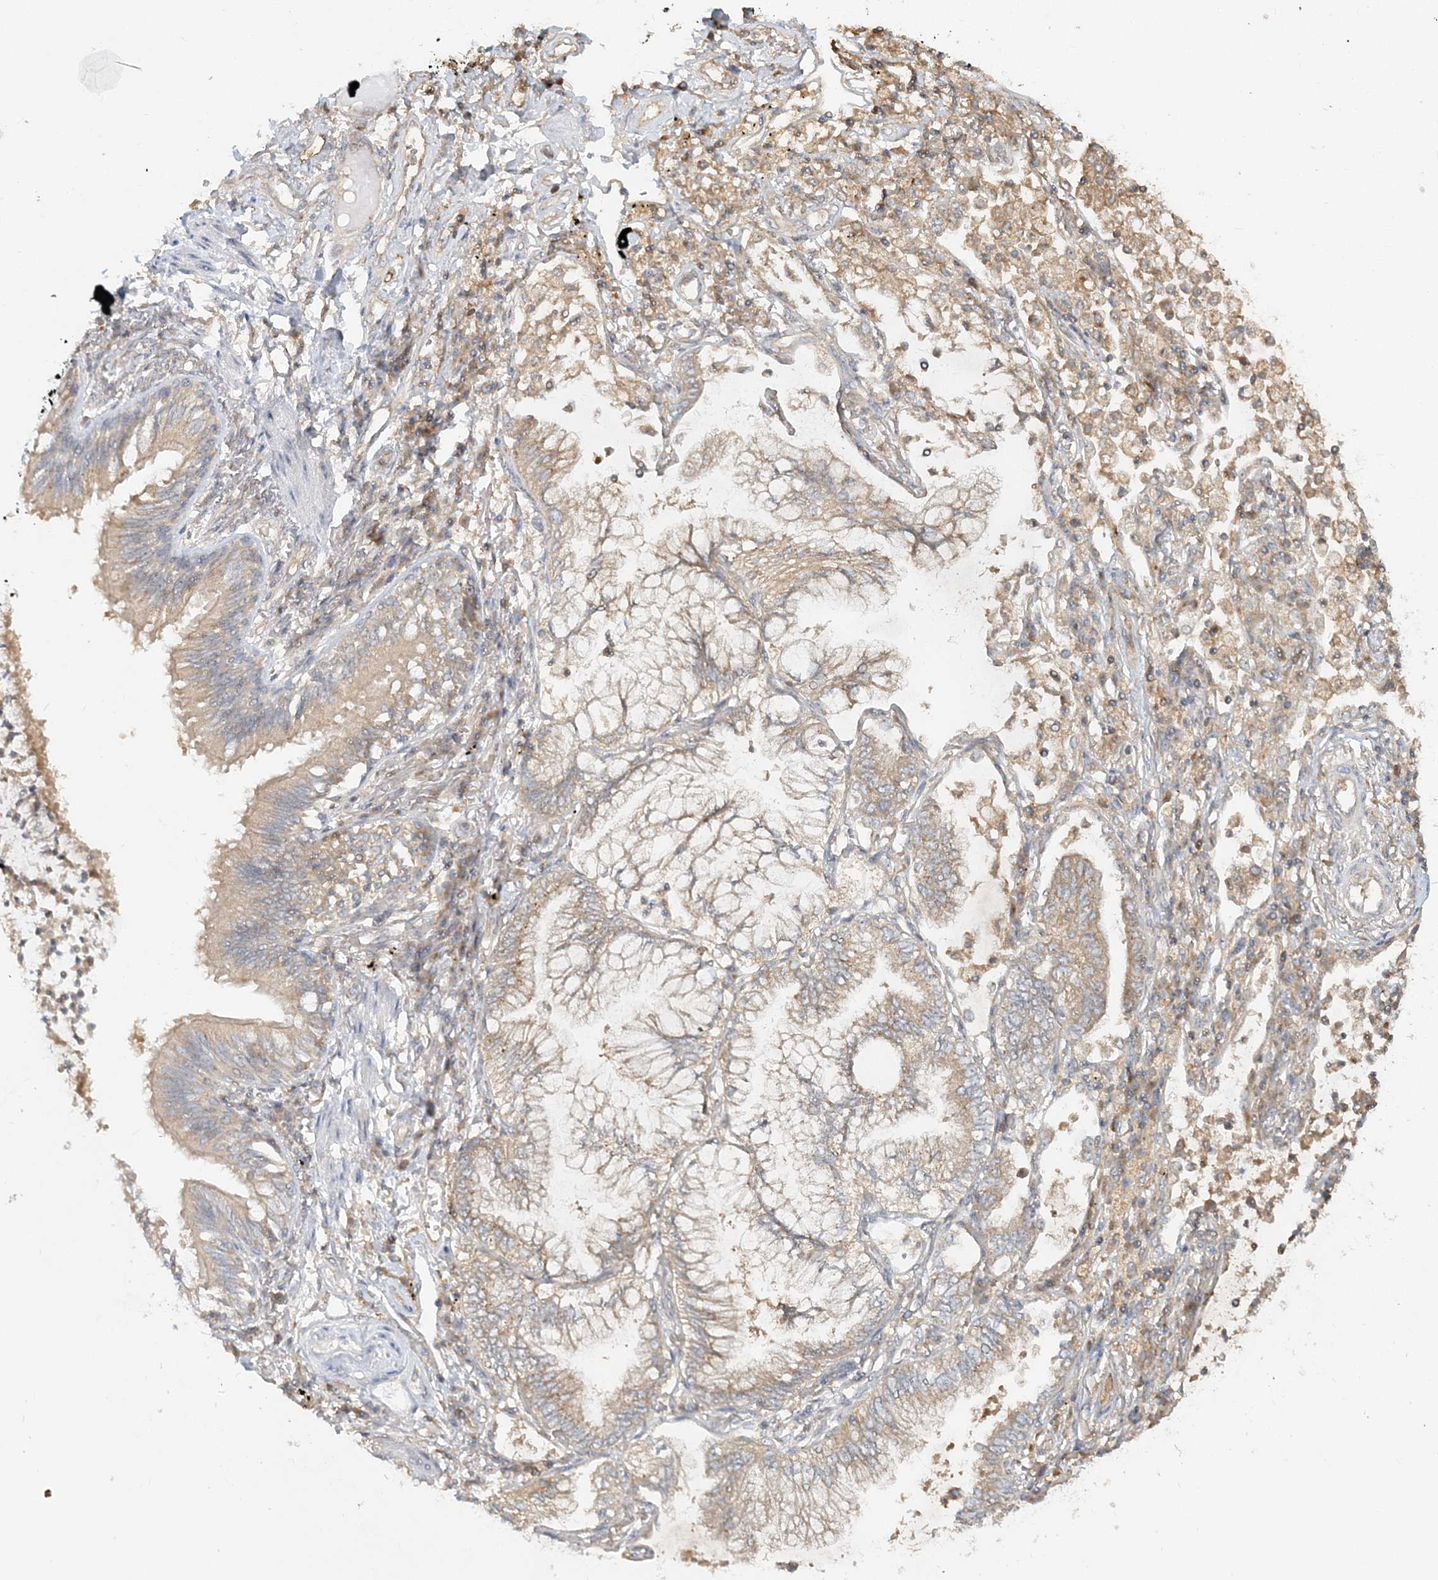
{"staining": {"intensity": "weak", "quantity": ">75%", "location": "cytoplasmic/membranous"}, "tissue": "lung cancer", "cell_type": "Tumor cells", "image_type": "cancer", "snomed": [{"axis": "morphology", "description": "Adenocarcinoma, NOS"}, {"axis": "topography", "description": "Lung"}], "caption": "IHC histopathology image of neoplastic tissue: human lung cancer stained using immunohistochemistry demonstrates low levels of weak protein expression localized specifically in the cytoplasmic/membranous of tumor cells, appearing as a cytoplasmic/membranous brown color.", "gene": "AP1AR", "patient": {"sex": "female", "age": 70}}